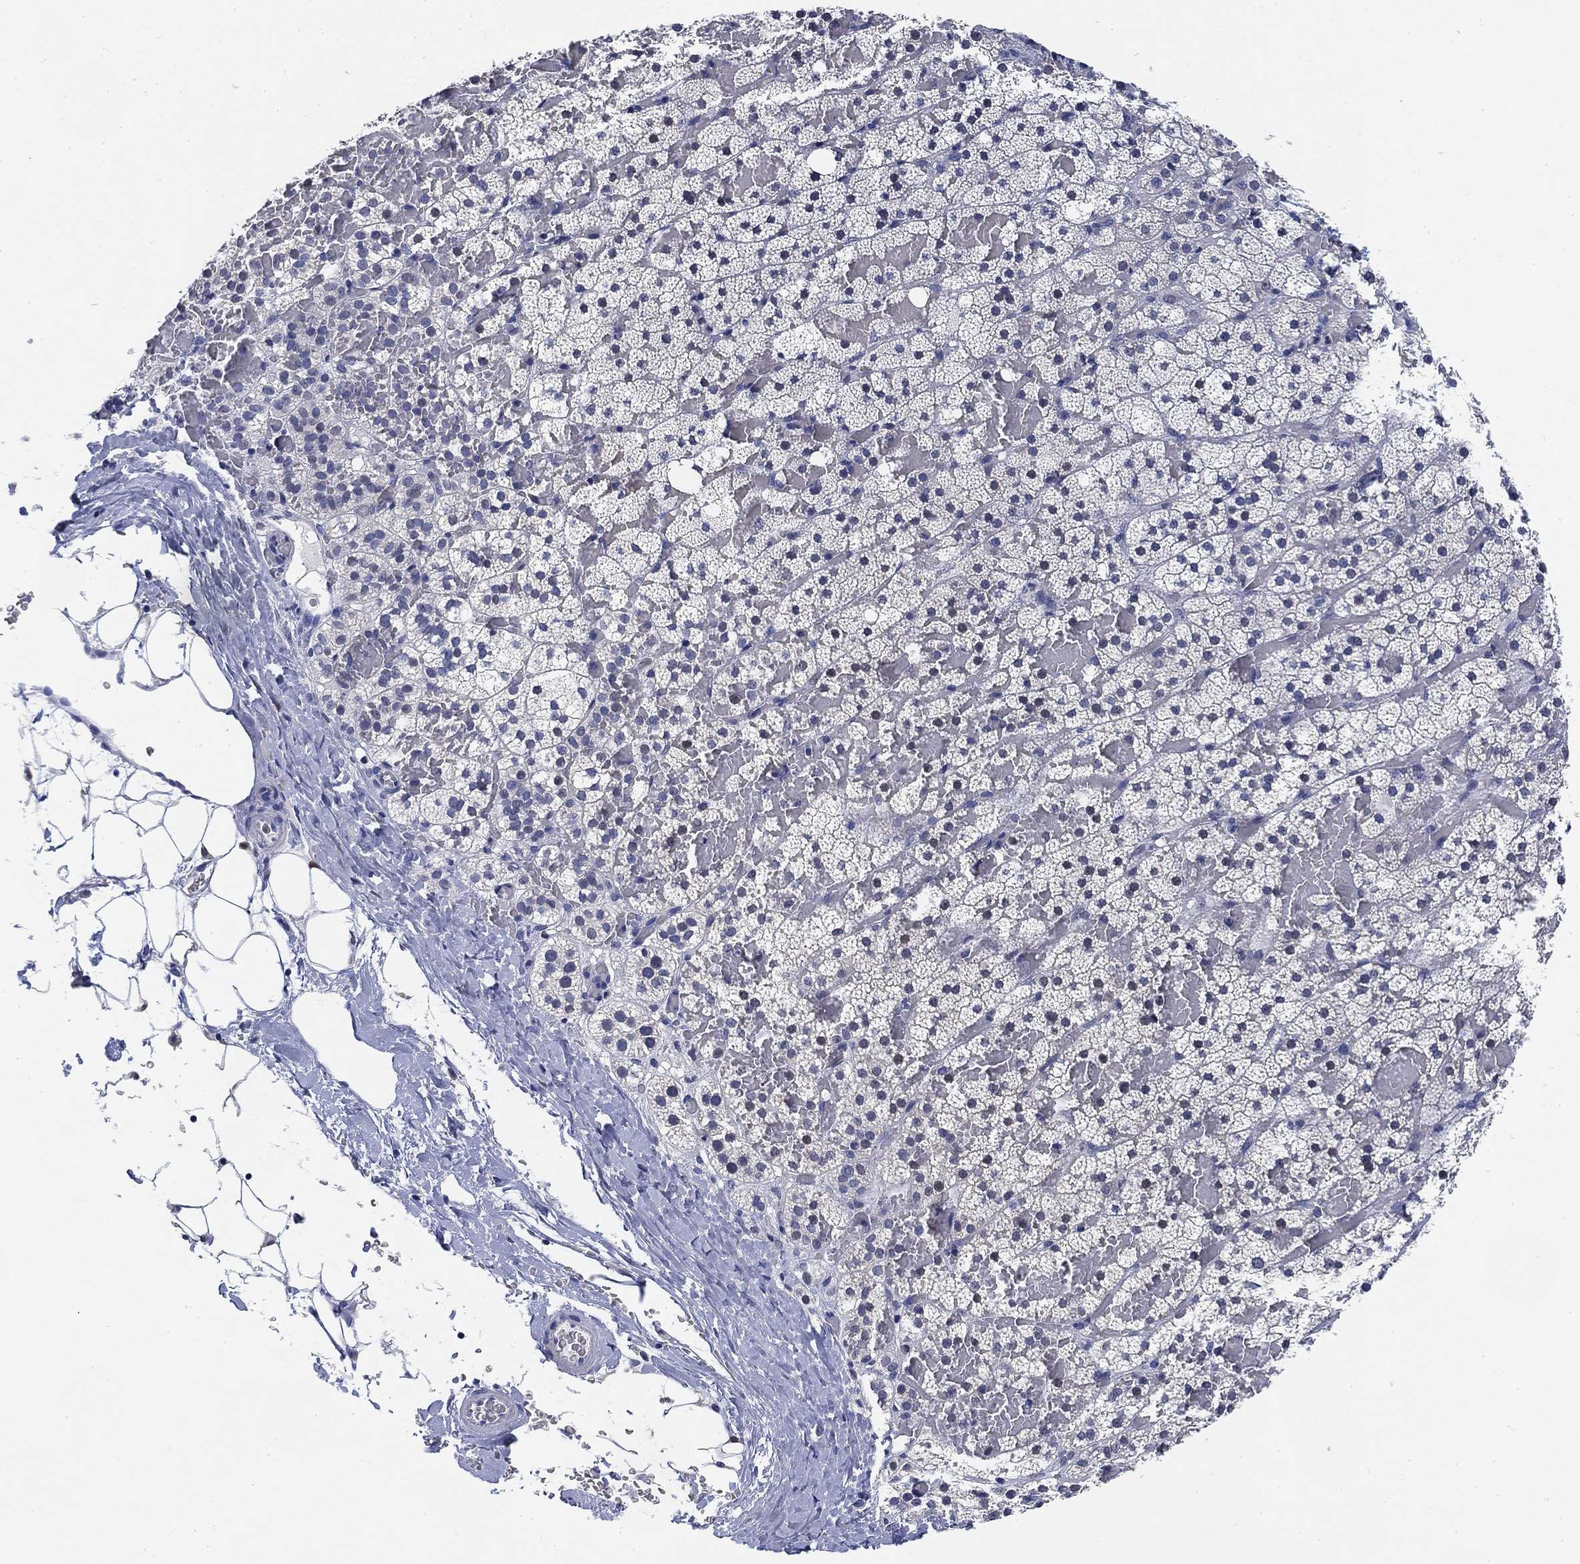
{"staining": {"intensity": "negative", "quantity": "none", "location": "none"}, "tissue": "adrenal gland", "cell_type": "Glandular cells", "image_type": "normal", "snomed": [{"axis": "morphology", "description": "Normal tissue, NOS"}, {"axis": "topography", "description": "Adrenal gland"}], "caption": "Benign adrenal gland was stained to show a protein in brown. There is no significant positivity in glandular cells.", "gene": "DAZL", "patient": {"sex": "male", "age": 53}}